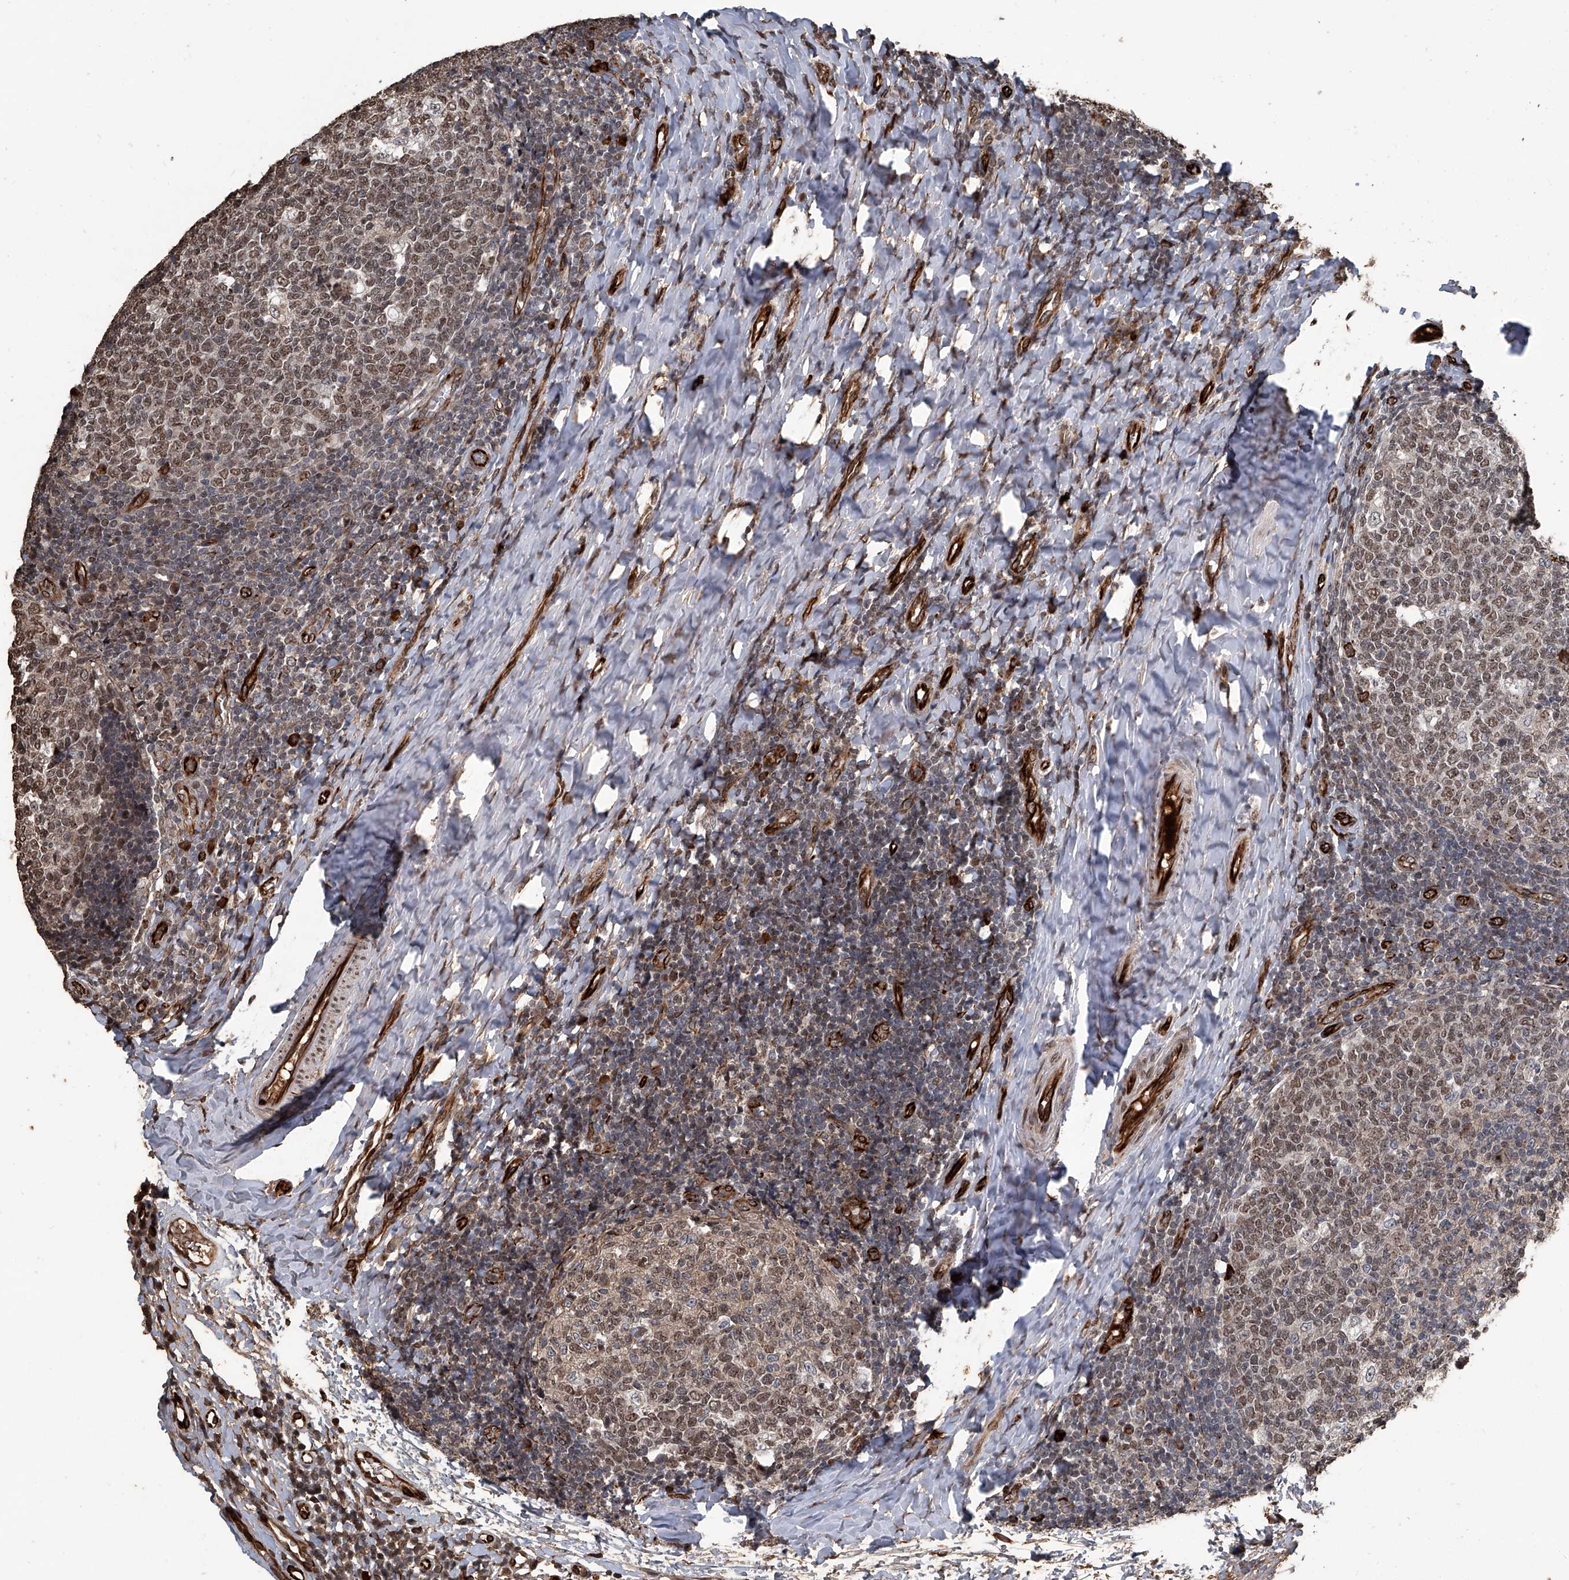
{"staining": {"intensity": "moderate", "quantity": ">75%", "location": "nuclear"}, "tissue": "tonsil", "cell_type": "Germinal center cells", "image_type": "normal", "snomed": [{"axis": "morphology", "description": "Normal tissue, NOS"}, {"axis": "topography", "description": "Tonsil"}], "caption": "Germinal center cells exhibit medium levels of moderate nuclear expression in about >75% of cells in unremarkable tonsil.", "gene": "GPR132", "patient": {"sex": "female", "age": 19}}